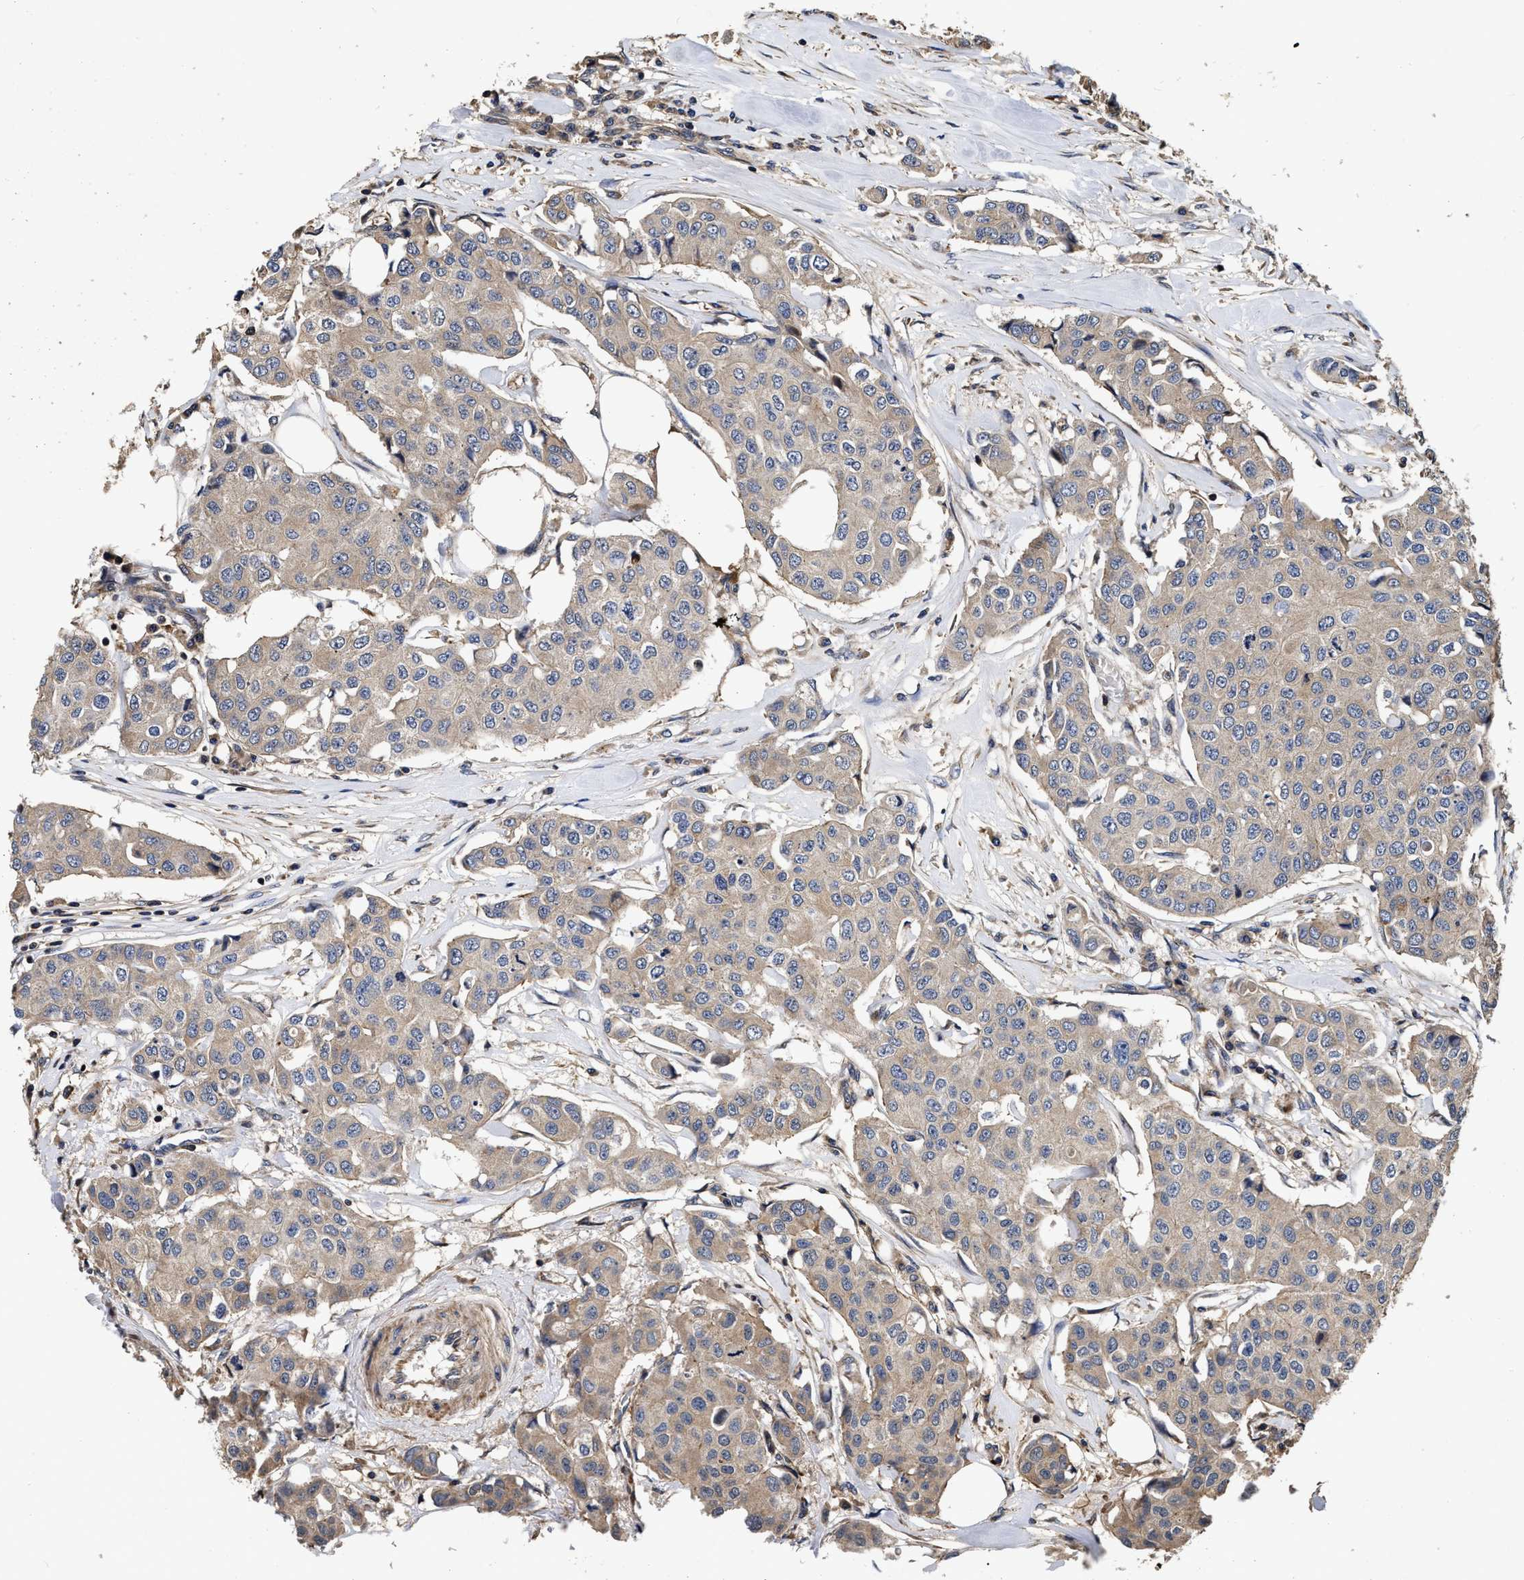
{"staining": {"intensity": "weak", "quantity": ">75%", "location": "cytoplasmic/membranous"}, "tissue": "breast cancer", "cell_type": "Tumor cells", "image_type": "cancer", "snomed": [{"axis": "morphology", "description": "Duct carcinoma"}, {"axis": "topography", "description": "Breast"}], "caption": "Immunohistochemical staining of breast intraductal carcinoma demonstrates low levels of weak cytoplasmic/membranous expression in approximately >75% of tumor cells.", "gene": "ABCG8", "patient": {"sex": "female", "age": 80}}